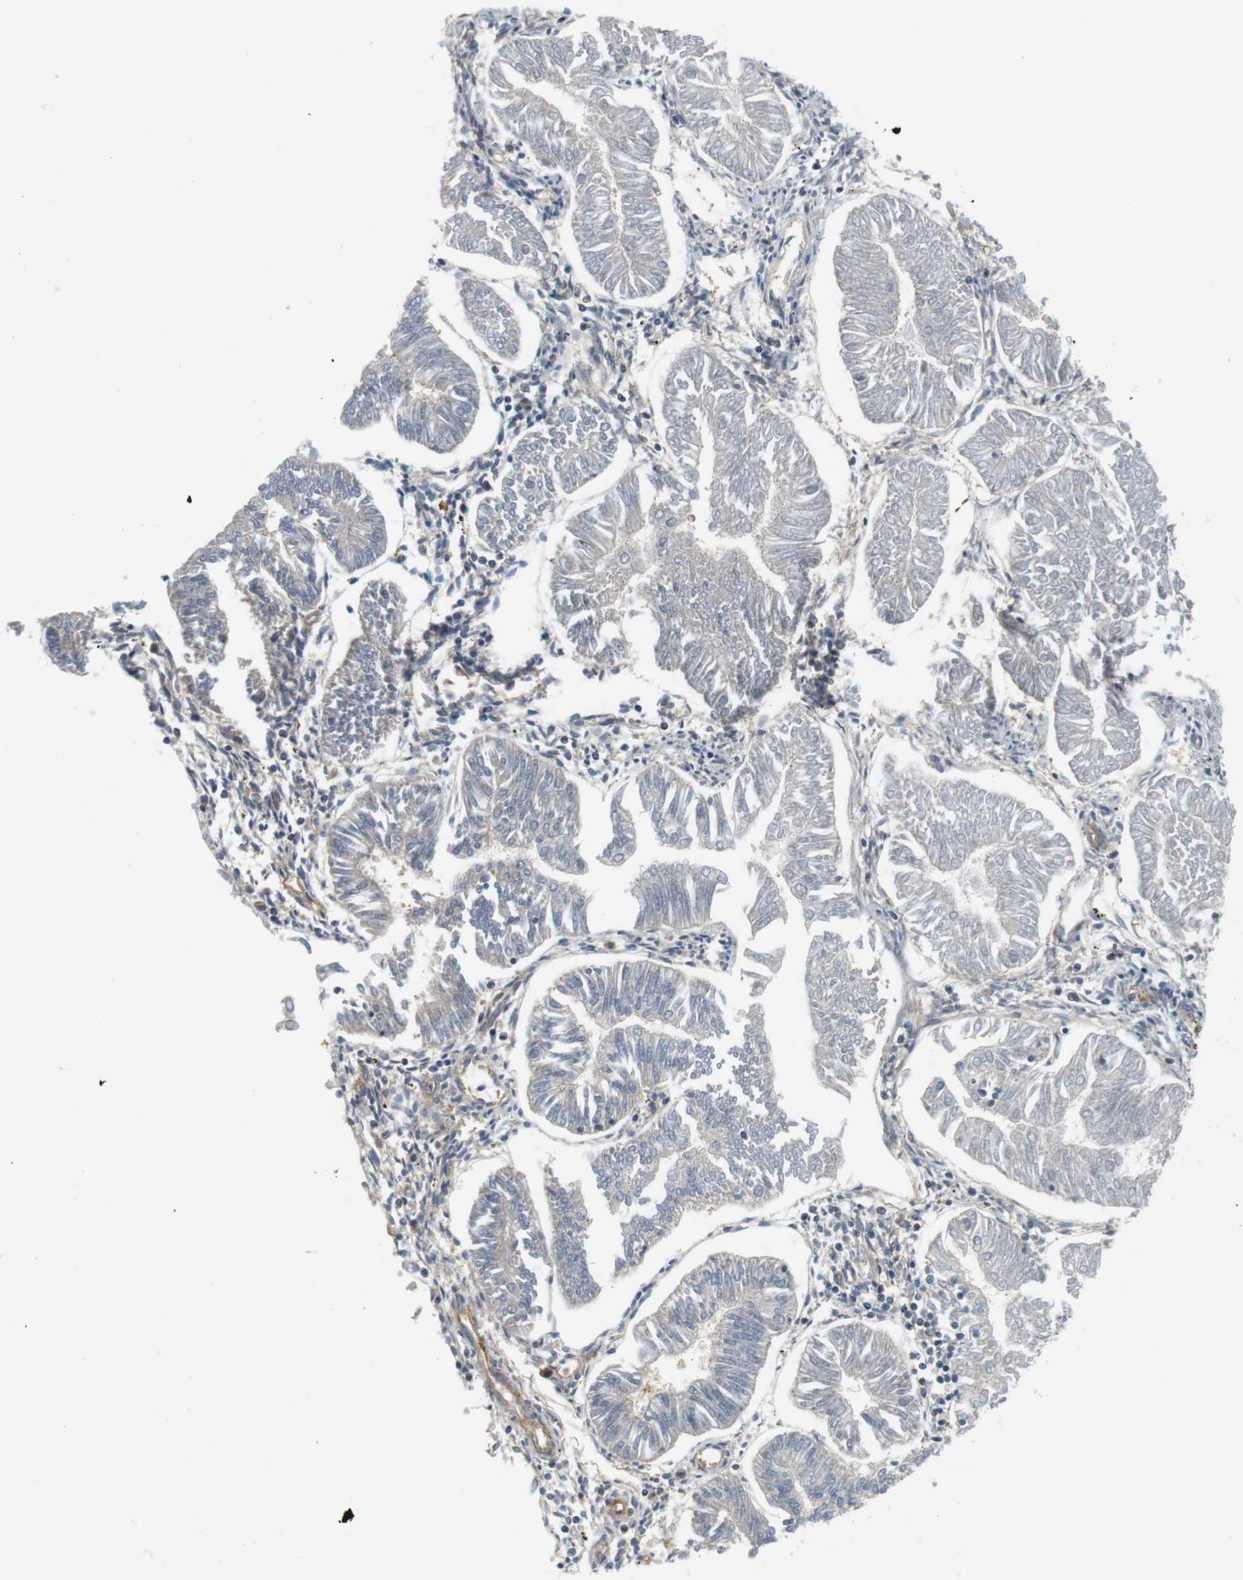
{"staining": {"intensity": "negative", "quantity": "none", "location": "none"}, "tissue": "endometrial cancer", "cell_type": "Tumor cells", "image_type": "cancer", "snomed": [{"axis": "morphology", "description": "Adenocarcinoma, NOS"}, {"axis": "topography", "description": "Endometrium"}], "caption": "The image reveals no staining of tumor cells in endometrial cancer (adenocarcinoma). (Brightfield microscopy of DAB (3,3'-diaminobenzidine) IHC at high magnification).", "gene": "SH3GLB1", "patient": {"sex": "female", "age": 53}}